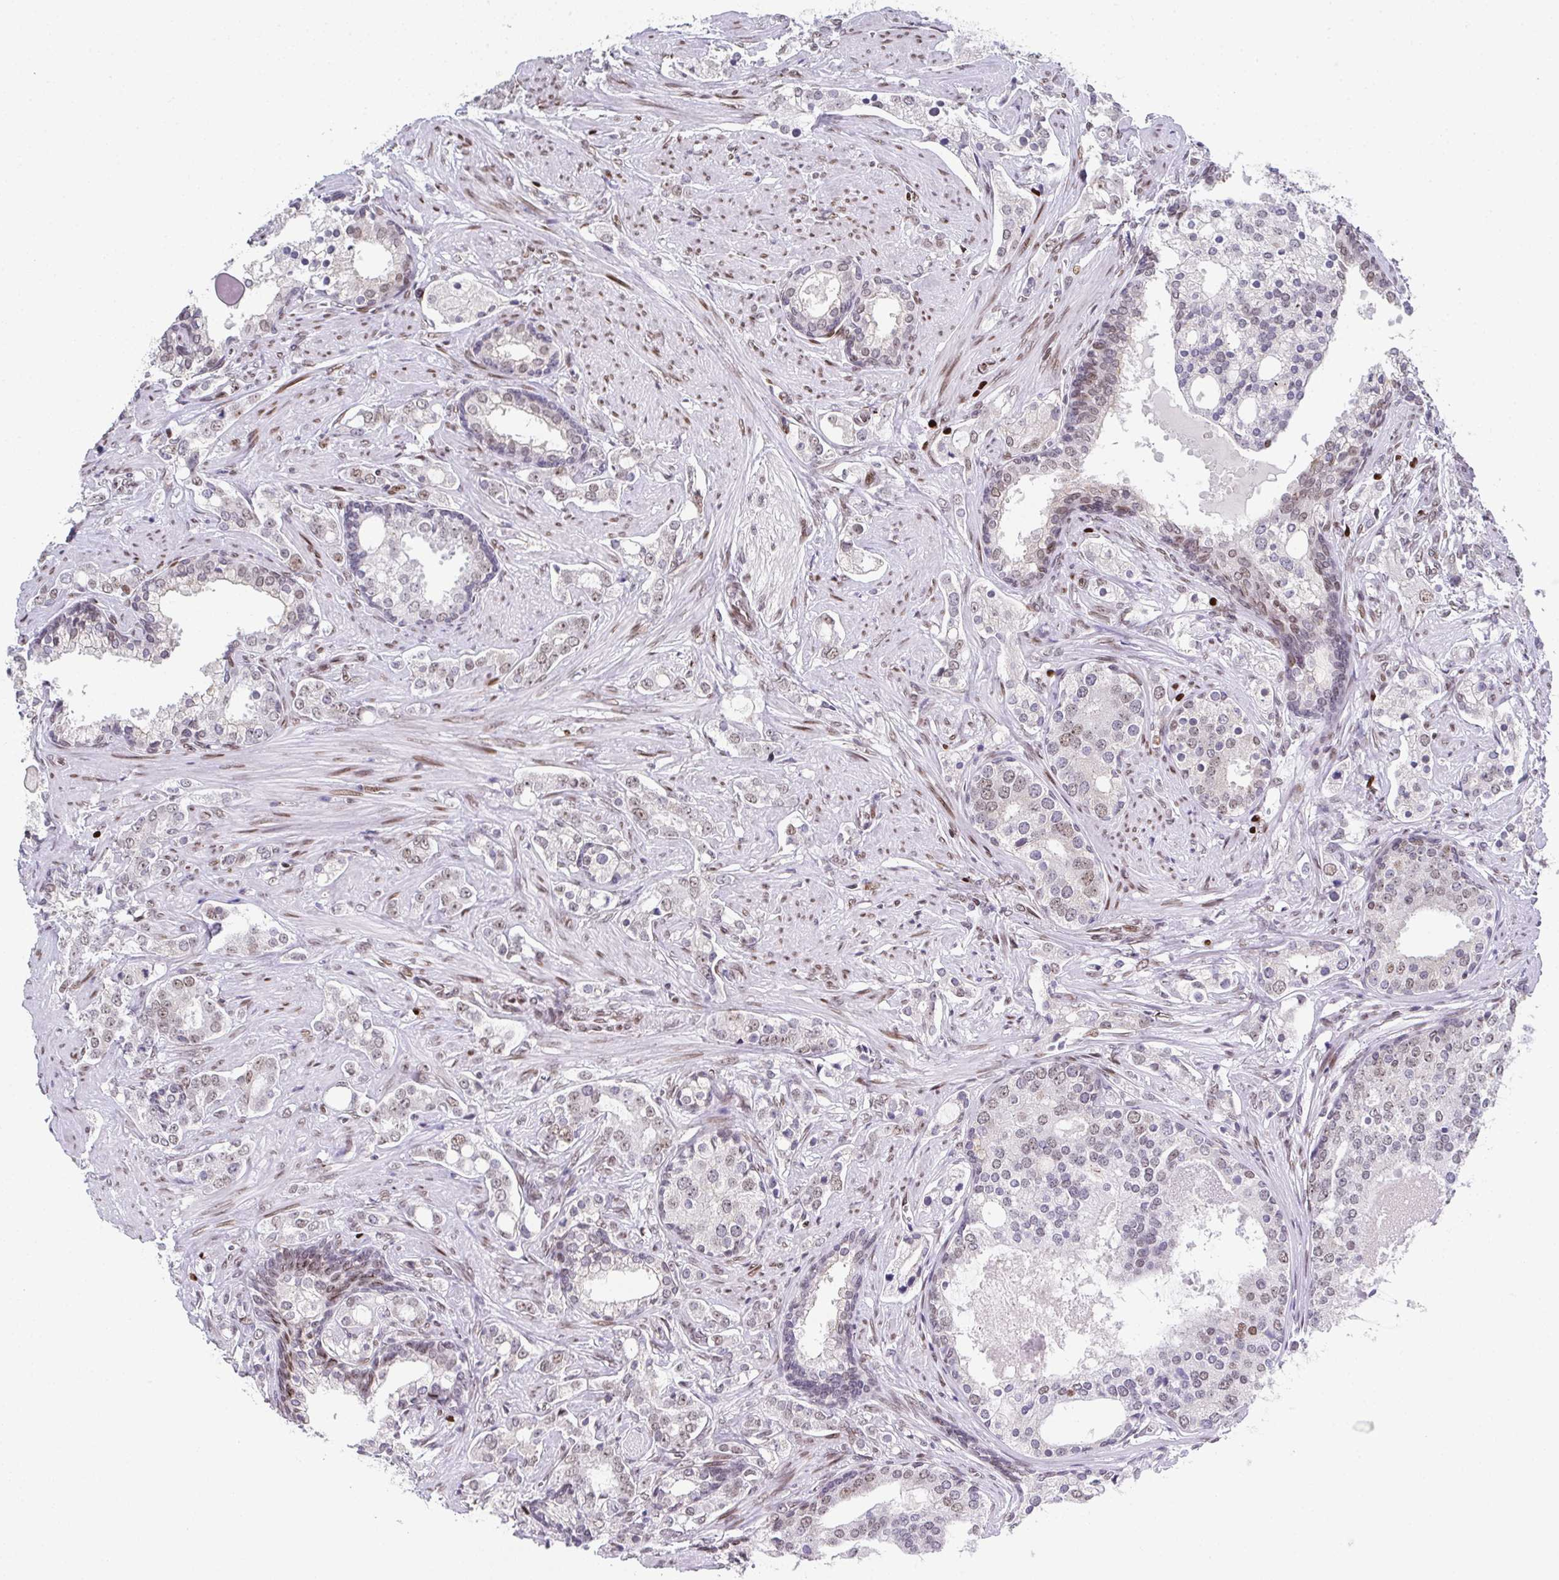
{"staining": {"intensity": "weak", "quantity": "25%-75%", "location": "nuclear"}, "tissue": "prostate cancer", "cell_type": "Tumor cells", "image_type": "cancer", "snomed": [{"axis": "morphology", "description": "Adenocarcinoma, Medium grade"}, {"axis": "topography", "description": "Prostate"}], "caption": "An immunohistochemistry photomicrograph of neoplastic tissue is shown. Protein staining in brown highlights weak nuclear positivity in prostate cancer (adenocarcinoma (medium-grade)) within tumor cells.", "gene": "RB1", "patient": {"sex": "male", "age": 57}}